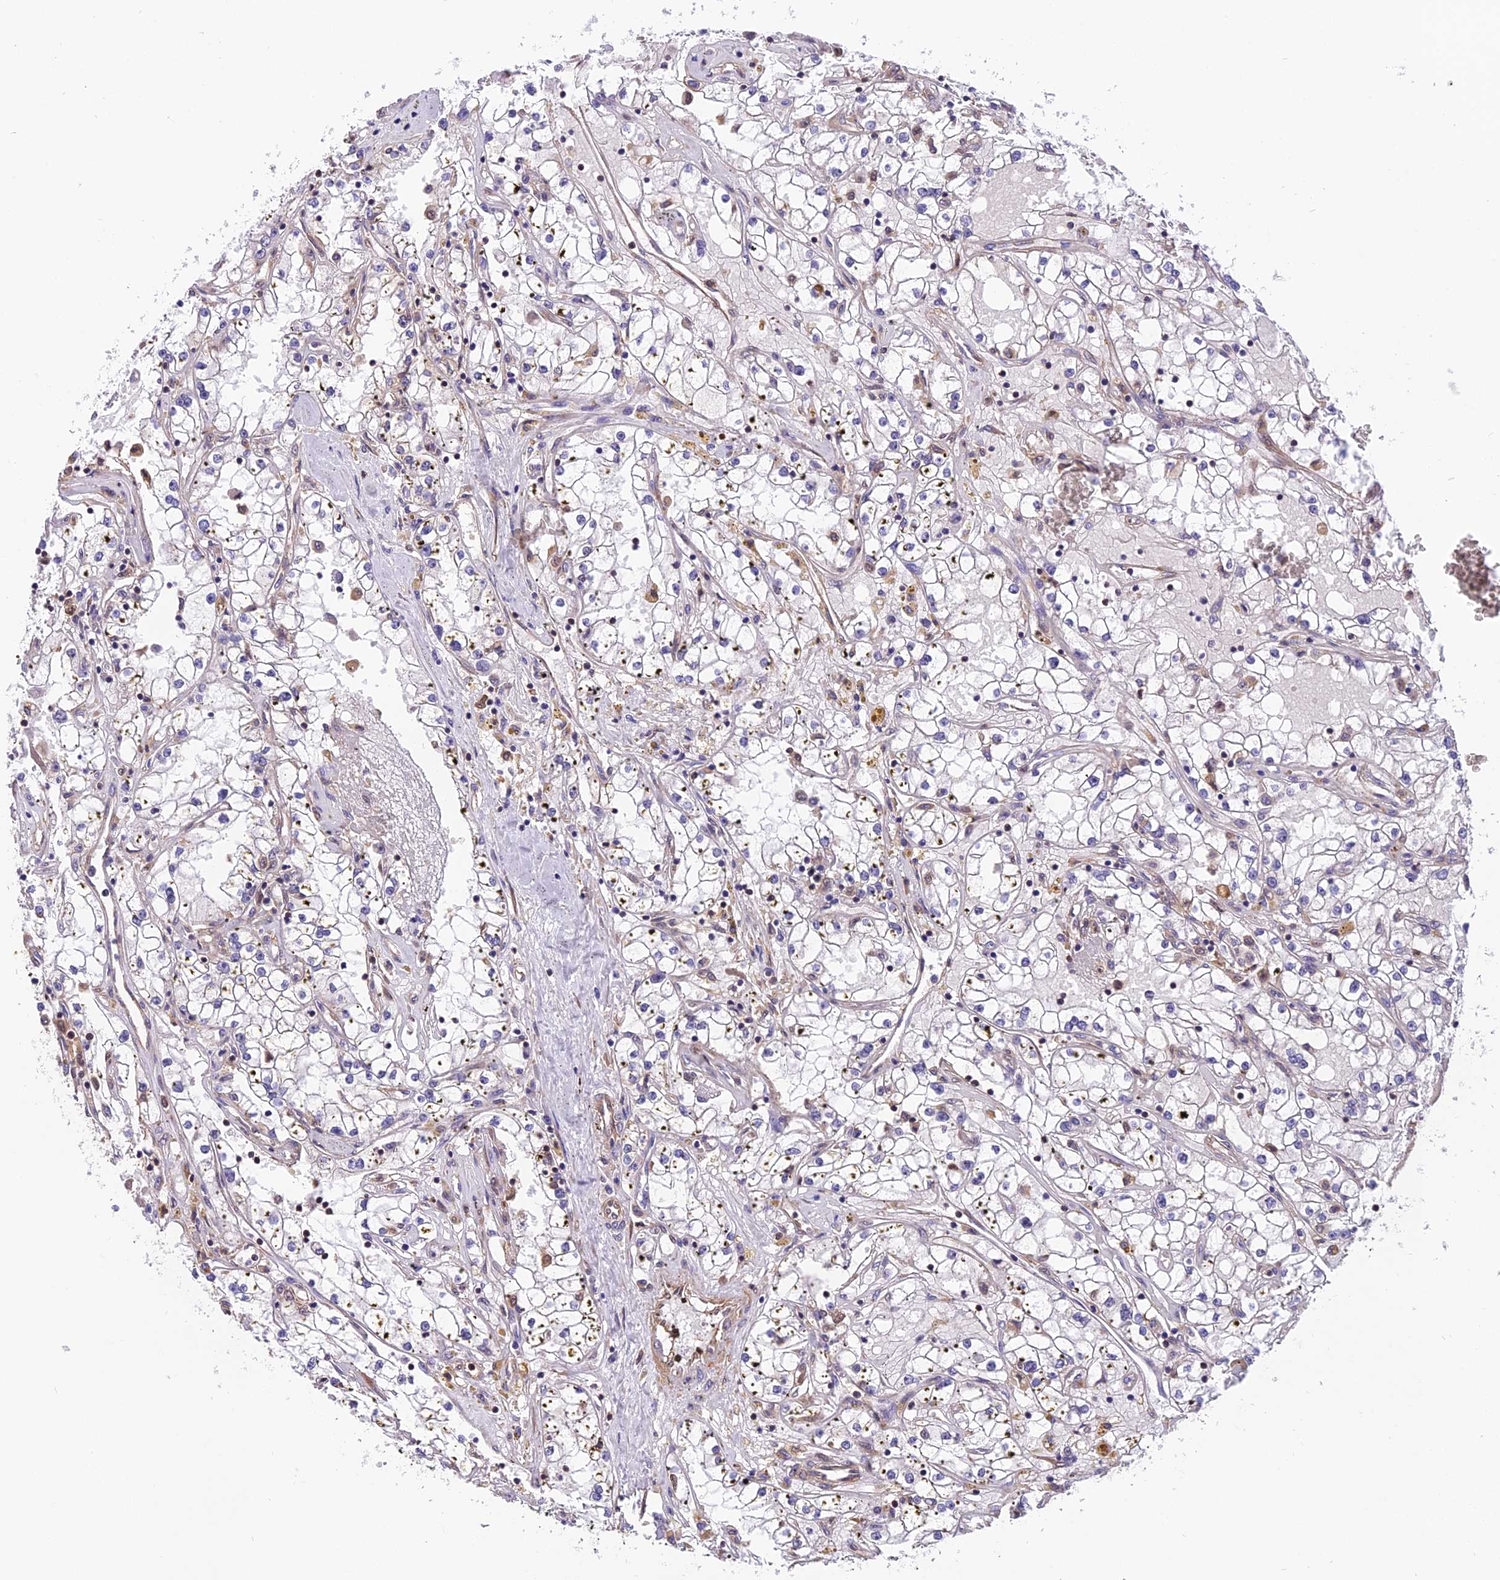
{"staining": {"intensity": "negative", "quantity": "none", "location": "none"}, "tissue": "renal cancer", "cell_type": "Tumor cells", "image_type": "cancer", "snomed": [{"axis": "morphology", "description": "Adenocarcinoma, NOS"}, {"axis": "topography", "description": "Kidney"}], "caption": "IHC image of human renal adenocarcinoma stained for a protein (brown), which reveals no expression in tumor cells. (DAB (3,3'-diaminobenzidine) IHC, high magnification).", "gene": "ZC3H4", "patient": {"sex": "male", "age": 56}}